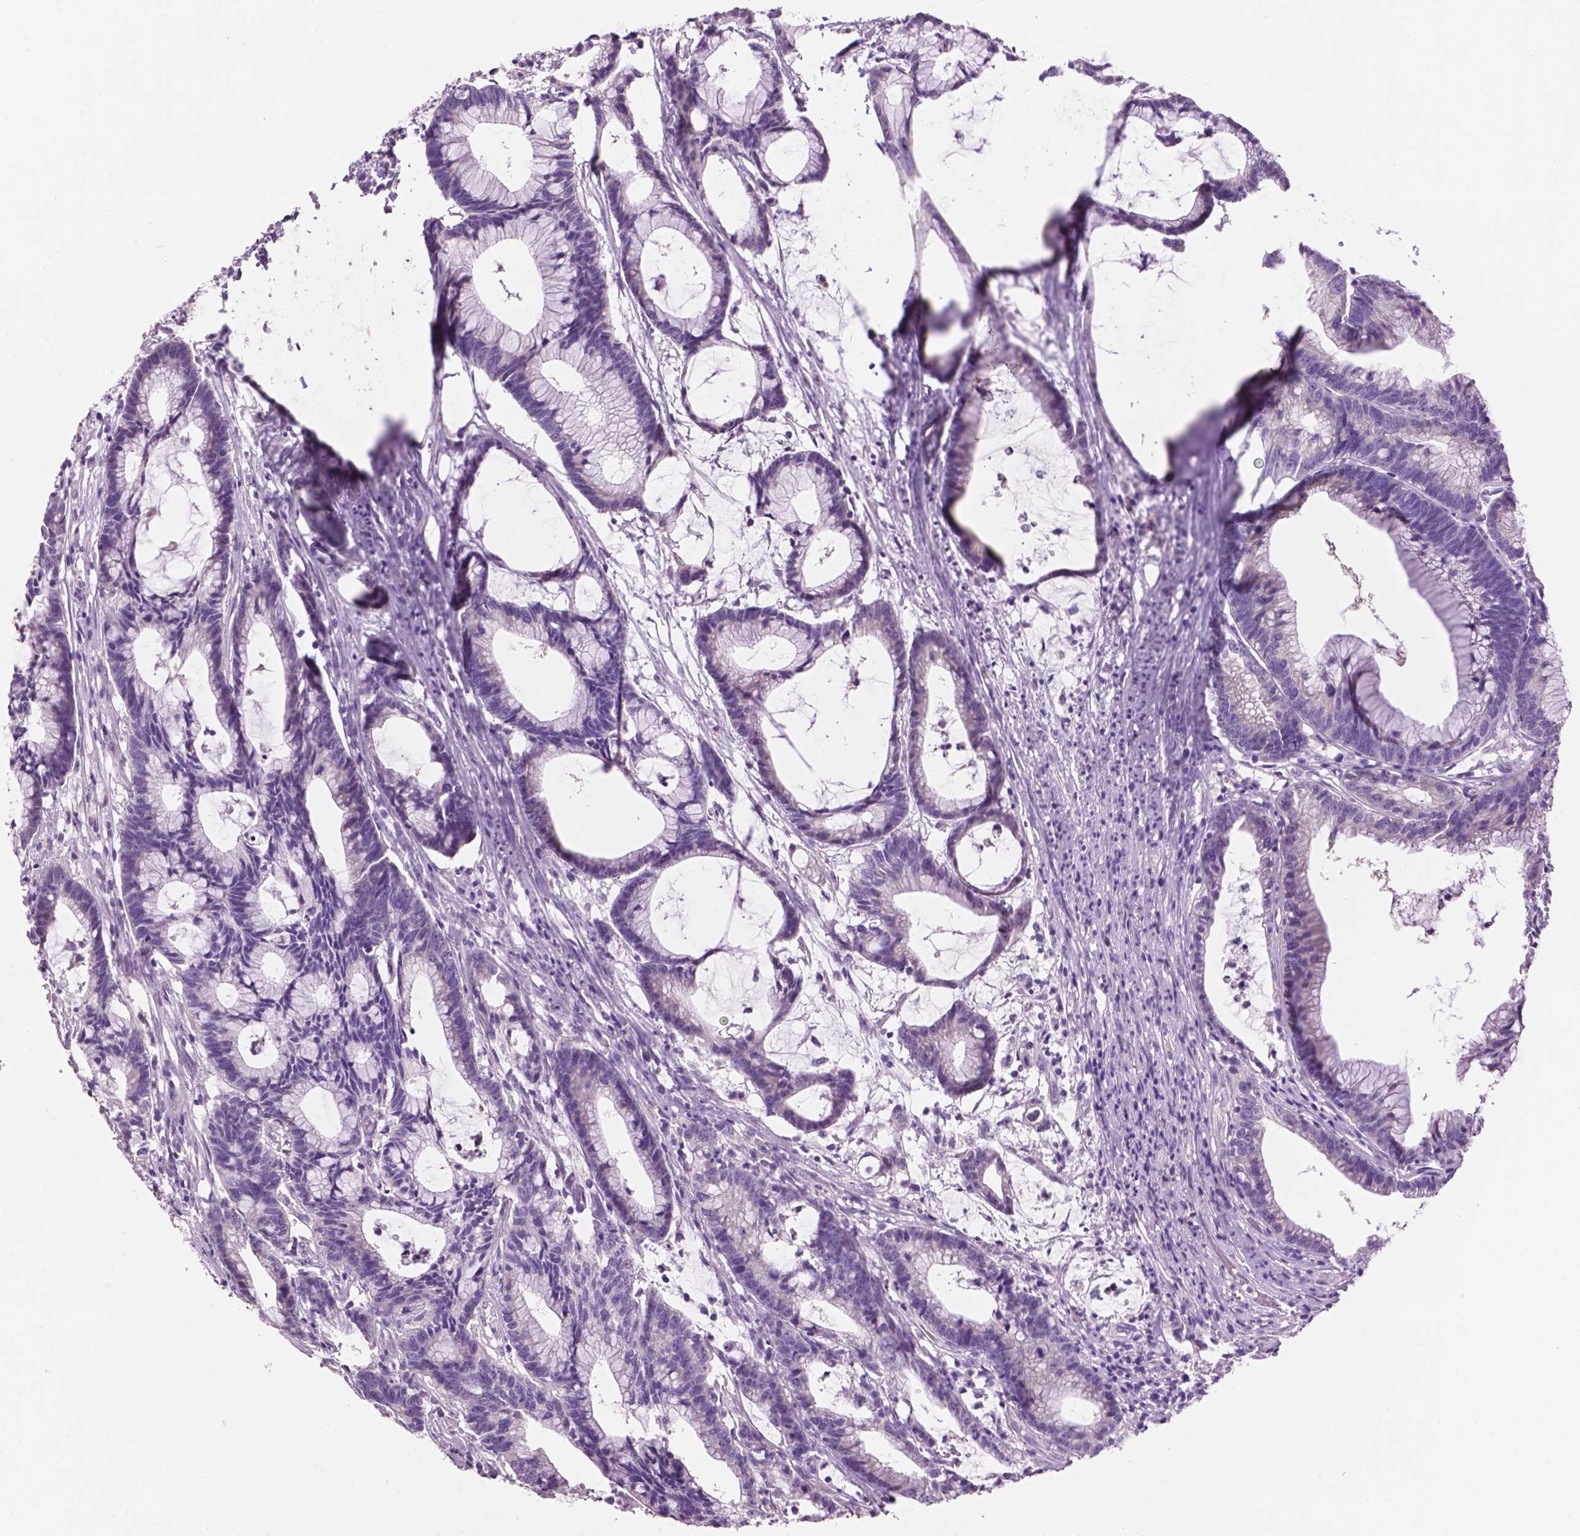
{"staining": {"intensity": "negative", "quantity": "none", "location": "none"}, "tissue": "colorectal cancer", "cell_type": "Tumor cells", "image_type": "cancer", "snomed": [{"axis": "morphology", "description": "Adenocarcinoma, NOS"}, {"axis": "topography", "description": "Colon"}], "caption": "The photomicrograph exhibits no significant positivity in tumor cells of colorectal cancer. The staining was performed using DAB (3,3'-diaminobenzidine) to visualize the protein expression in brown, while the nuclei were stained in blue with hematoxylin (Magnification: 20x).", "gene": "CRYBA4", "patient": {"sex": "female", "age": 78}}